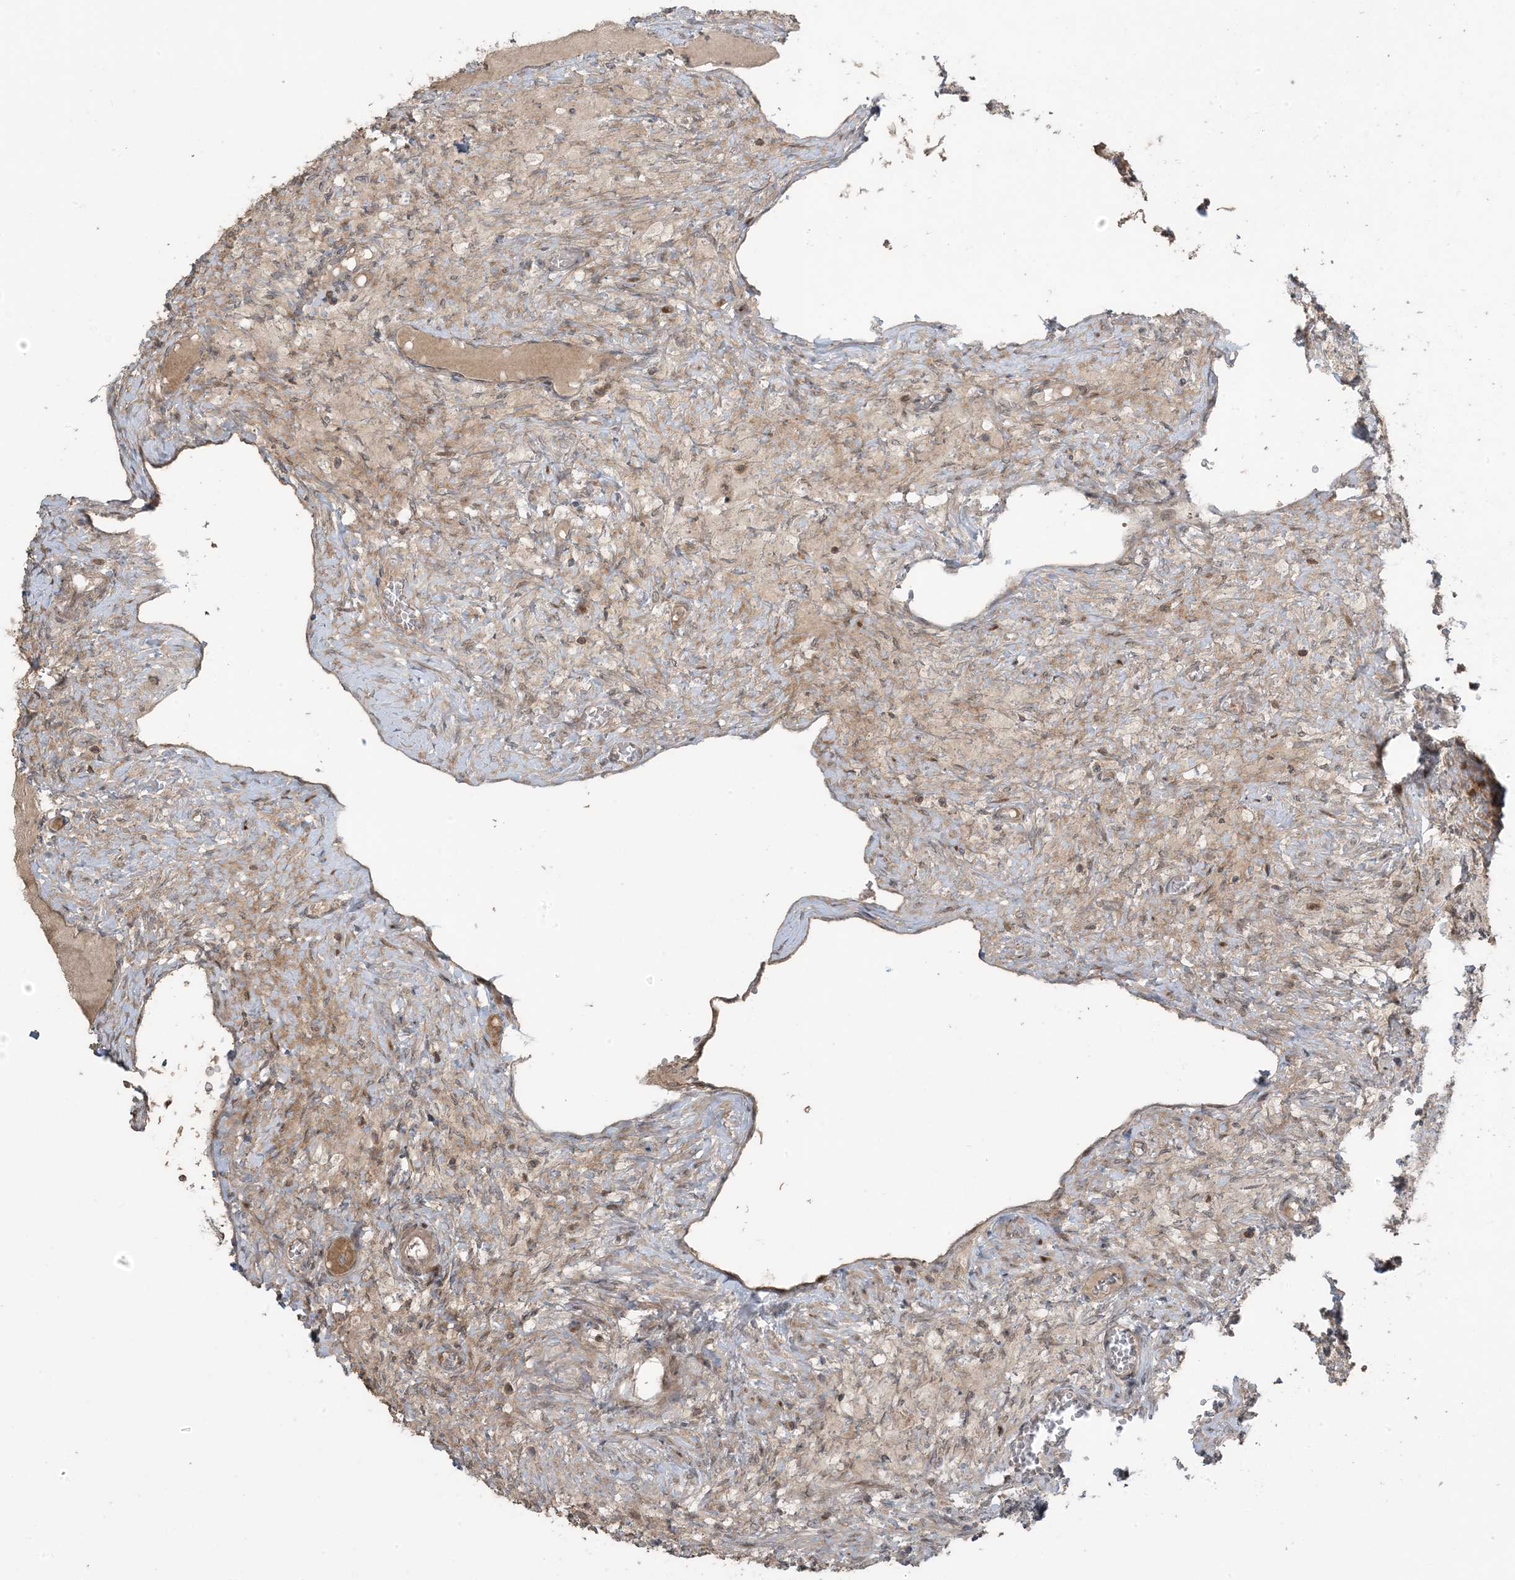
{"staining": {"intensity": "weak", "quantity": "25%-75%", "location": "nuclear"}, "tissue": "ovary", "cell_type": "Ovarian stroma cells", "image_type": "normal", "snomed": [{"axis": "morphology", "description": "Normal tissue, NOS"}, {"axis": "topography", "description": "Ovary"}], "caption": "Immunohistochemical staining of benign ovary reveals low levels of weak nuclear staining in approximately 25%-75% of ovarian stroma cells.", "gene": "PHLDB2", "patient": {"sex": "female", "age": 27}}